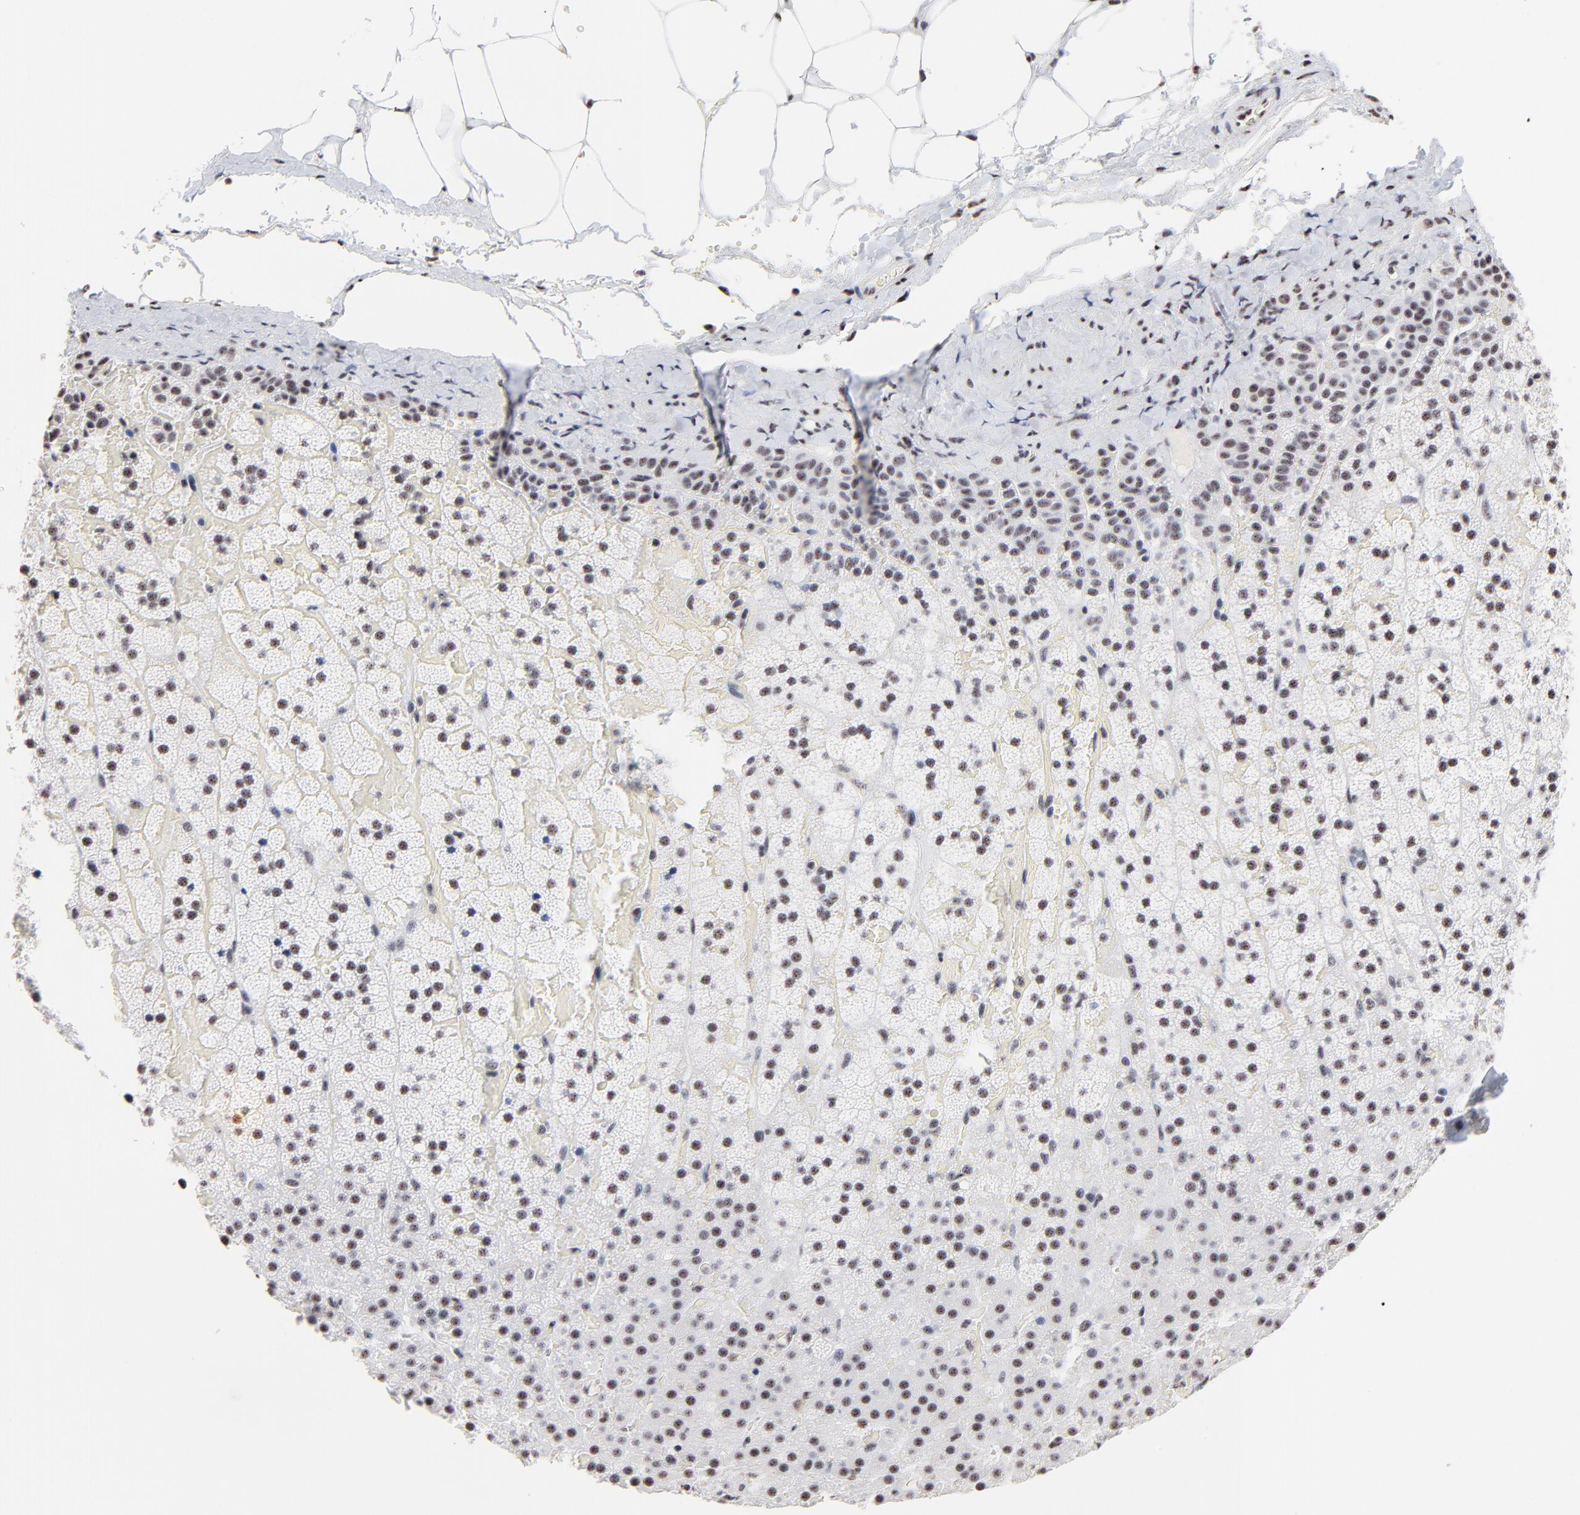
{"staining": {"intensity": "weak", "quantity": "25%-75%", "location": "nuclear"}, "tissue": "adrenal gland", "cell_type": "Glandular cells", "image_type": "normal", "snomed": [{"axis": "morphology", "description": "Normal tissue, NOS"}, {"axis": "topography", "description": "Adrenal gland"}], "caption": "IHC staining of normal adrenal gland, which reveals low levels of weak nuclear staining in approximately 25%-75% of glandular cells indicating weak nuclear protein staining. The staining was performed using DAB (brown) for protein detection and nuclei were counterstained in hematoxylin (blue).", "gene": "MBD4", "patient": {"sex": "male", "age": 35}}